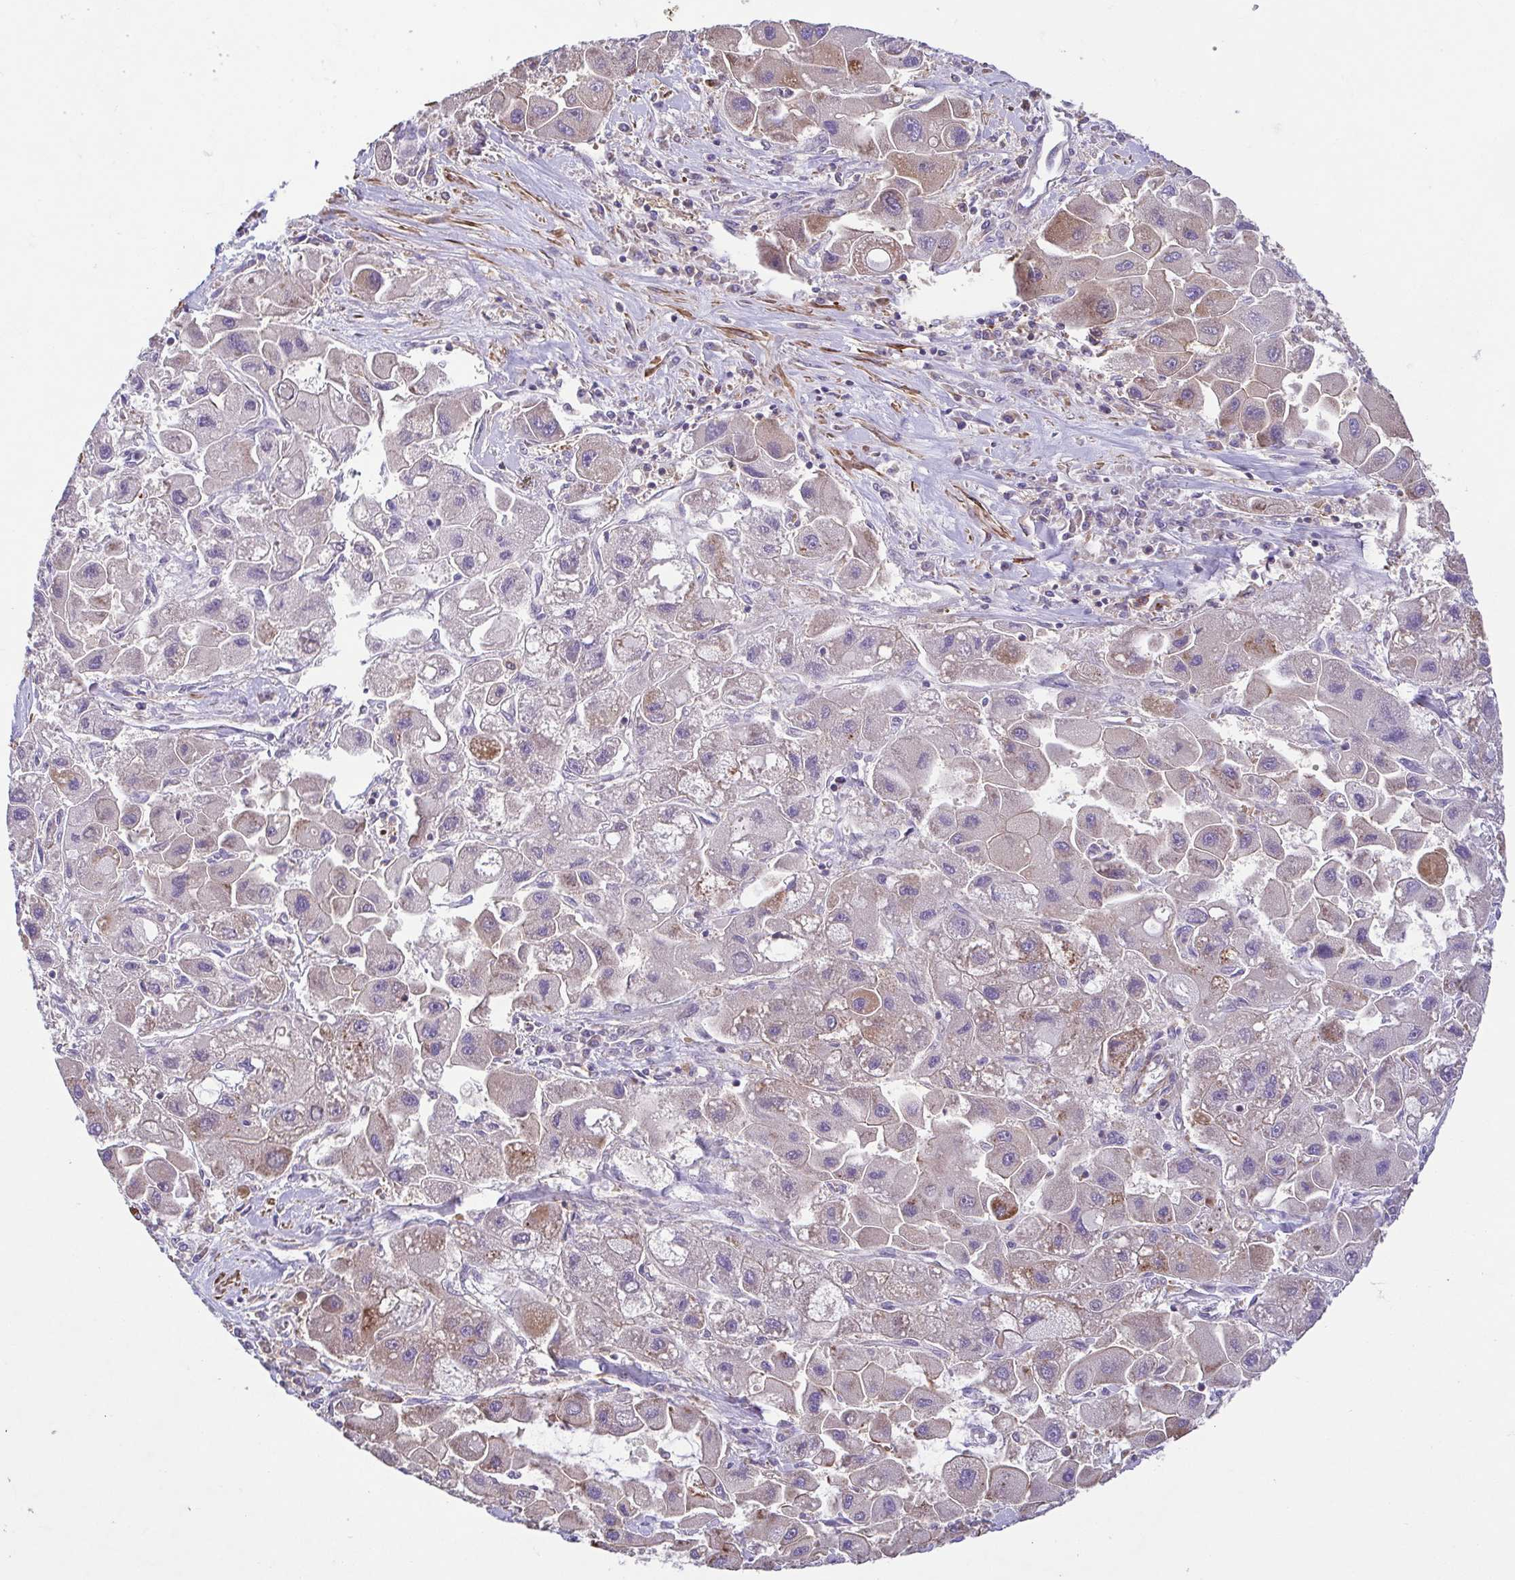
{"staining": {"intensity": "moderate", "quantity": "25%-75%", "location": "cytoplasmic/membranous"}, "tissue": "liver cancer", "cell_type": "Tumor cells", "image_type": "cancer", "snomed": [{"axis": "morphology", "description": "Carcinoma, Hepatocellular, NOS"}, {"axis": "topography", "description": "Liver"}], "caption": "Protein staining by IHC shows moderate cytoplasmic/membranous staining in about 25%-75% of tumor cells in liver cancer (hepatocellular carcinoma).", "gene": "IDE", "patient": {"sex": "male", "age": 24}}